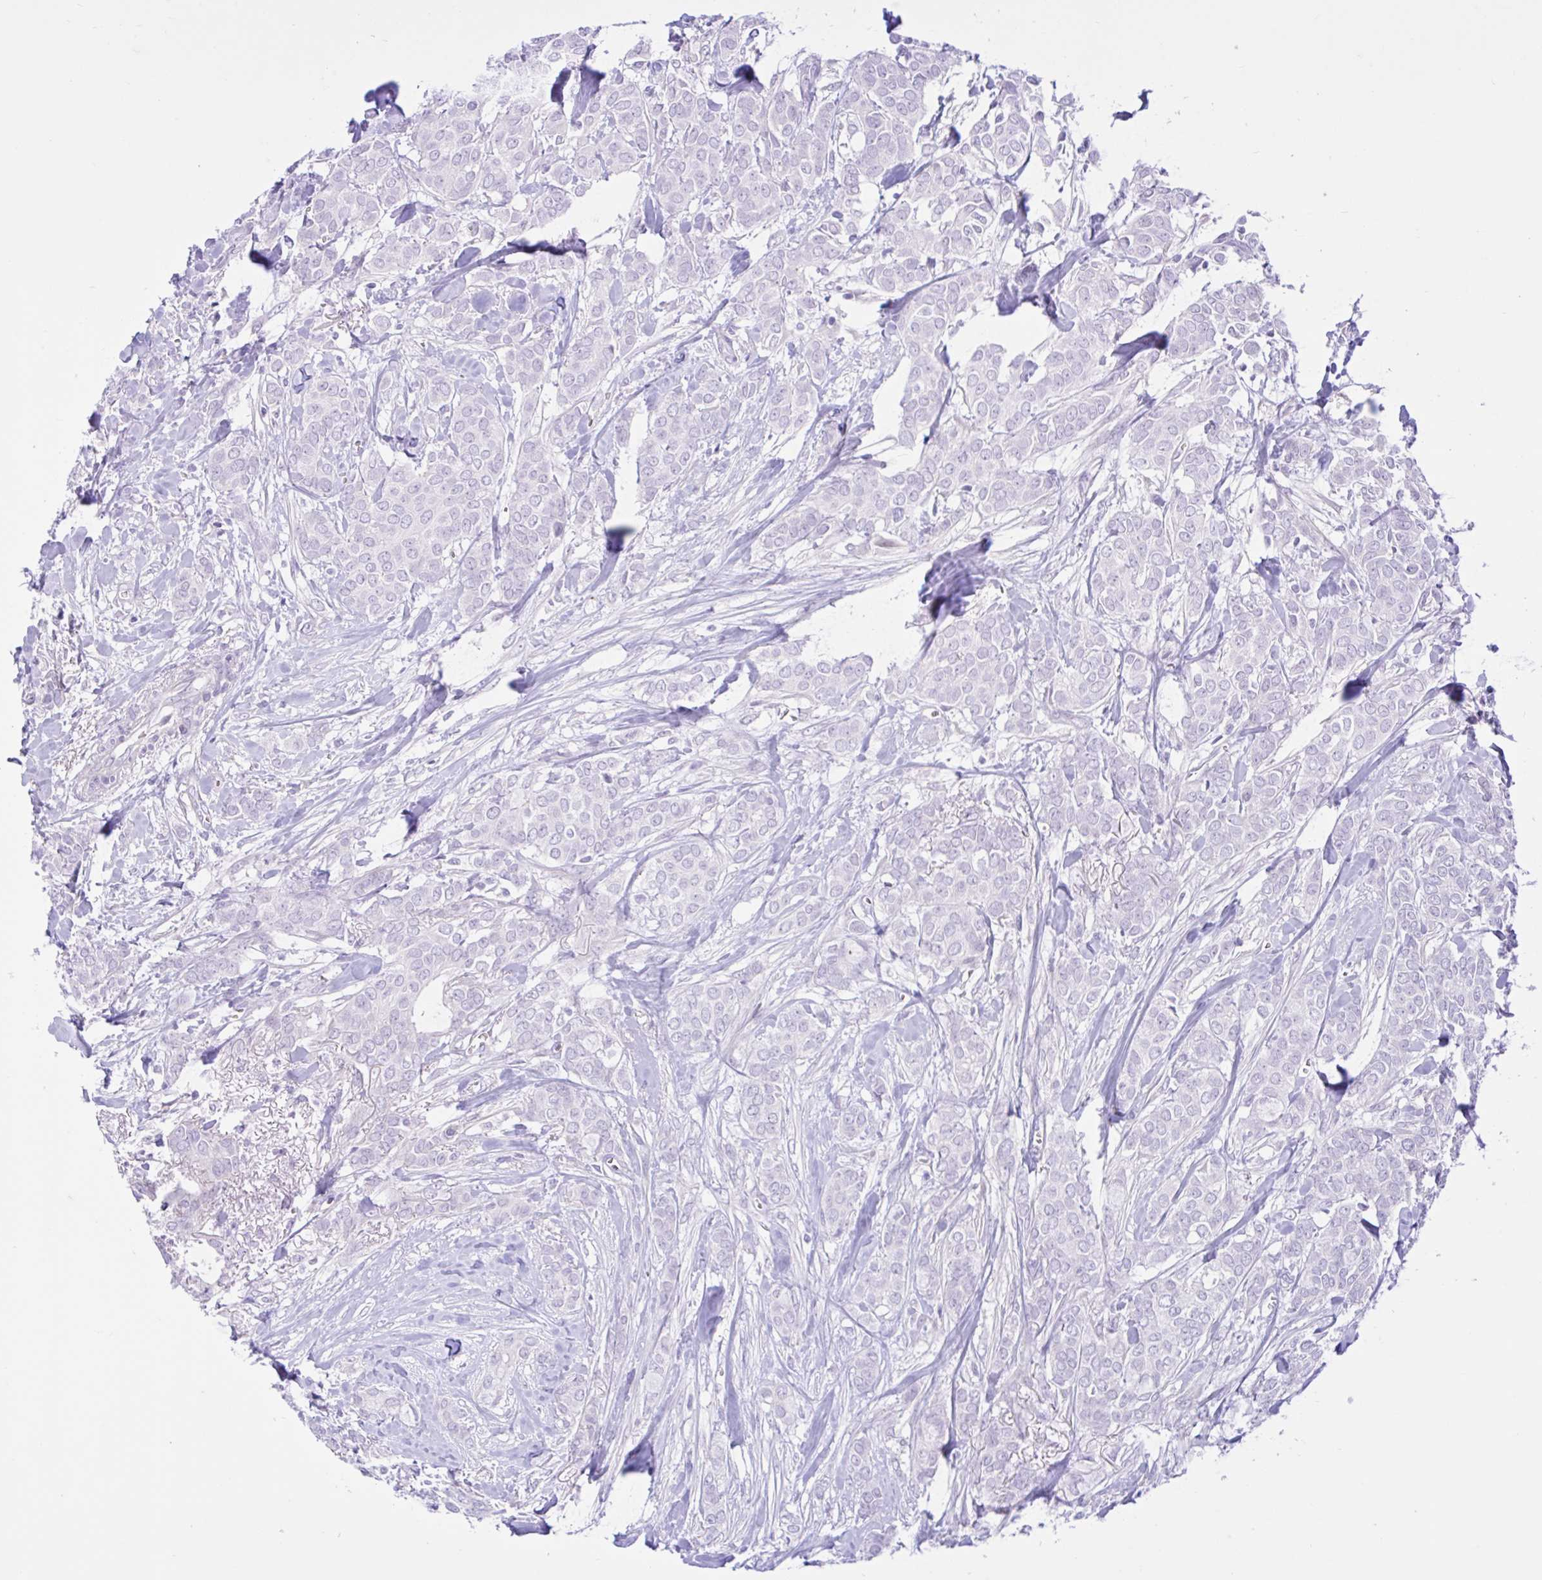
{"staining": {"intensity": "negative", "quantity": "none", "location": "none"}, "tissue": "breast cancer", "cell_type": "Tumor cells", "image_type": "cancer", "snomed": [{"axis": "morphology", "description": "Duct carcinoma"}, {"axis": "topography", "description": "Breast"}], "caption": "Immunohistochemical staining of human breast cancer reveals no significant staining in tumor cells. Nuclei are stained in blue.", "gene": "ZNF101", "patient": {"sex": "female", "age": 84}}